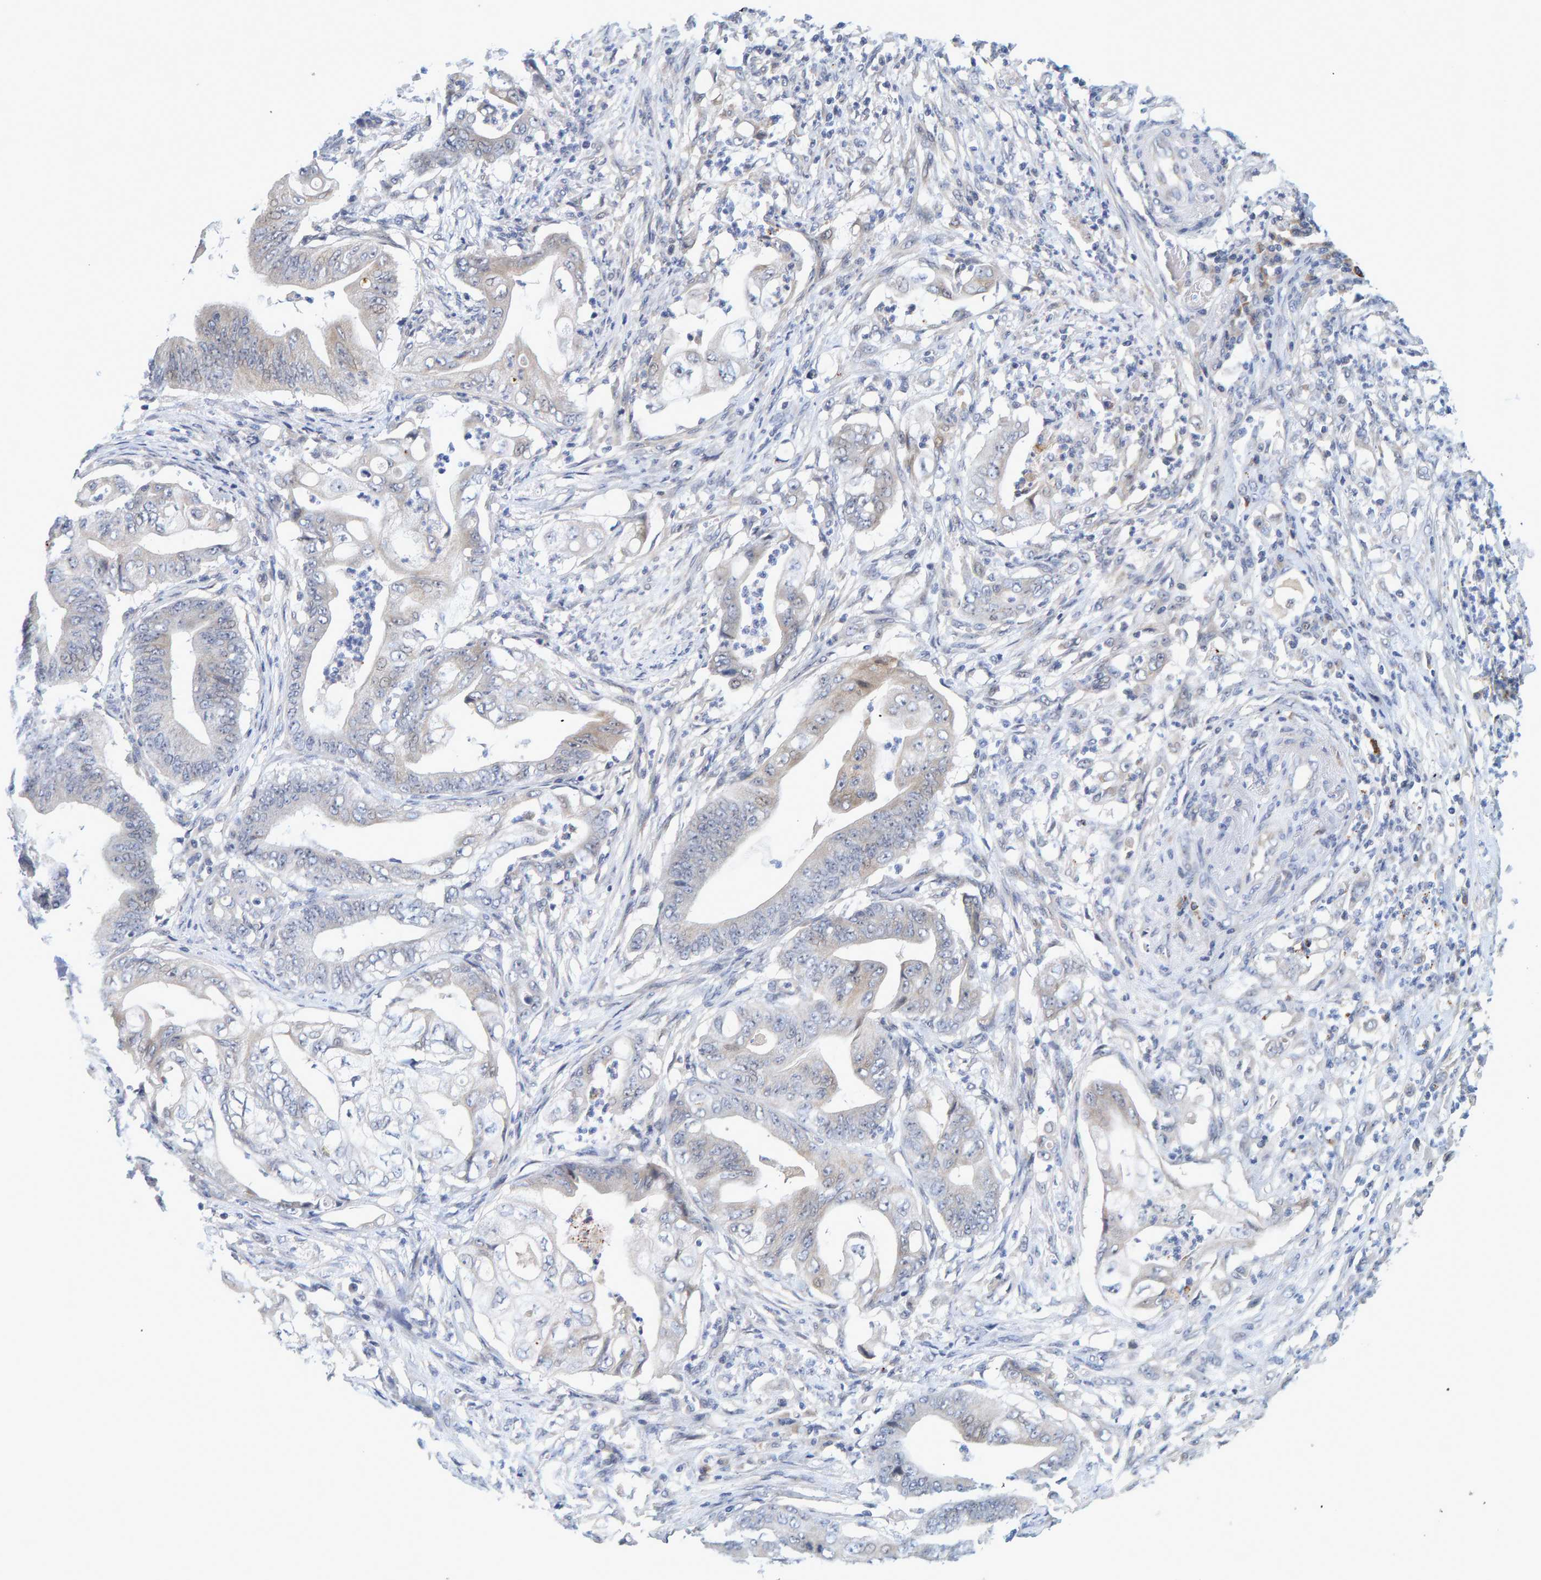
{"staining": {"intensity": "negative", "quantity": "none", "location": "none"}, "tissue": "stomach cancer", "cell_type": "Tumor cells", "image_type": "cancer", "snomed": [{"axis": "morphology", "description": "Adenocarcinoma, NOS"}, {"axis": "topography", "description": "Stomach"}], "caption": "Immunohistochemistry micrograph of stomach adenocarcinoma stained for a protein (brown), which displays no expression in tumor cells.", "gene": "ZNF77", "patient": {"sex": "female", "age": 73}}